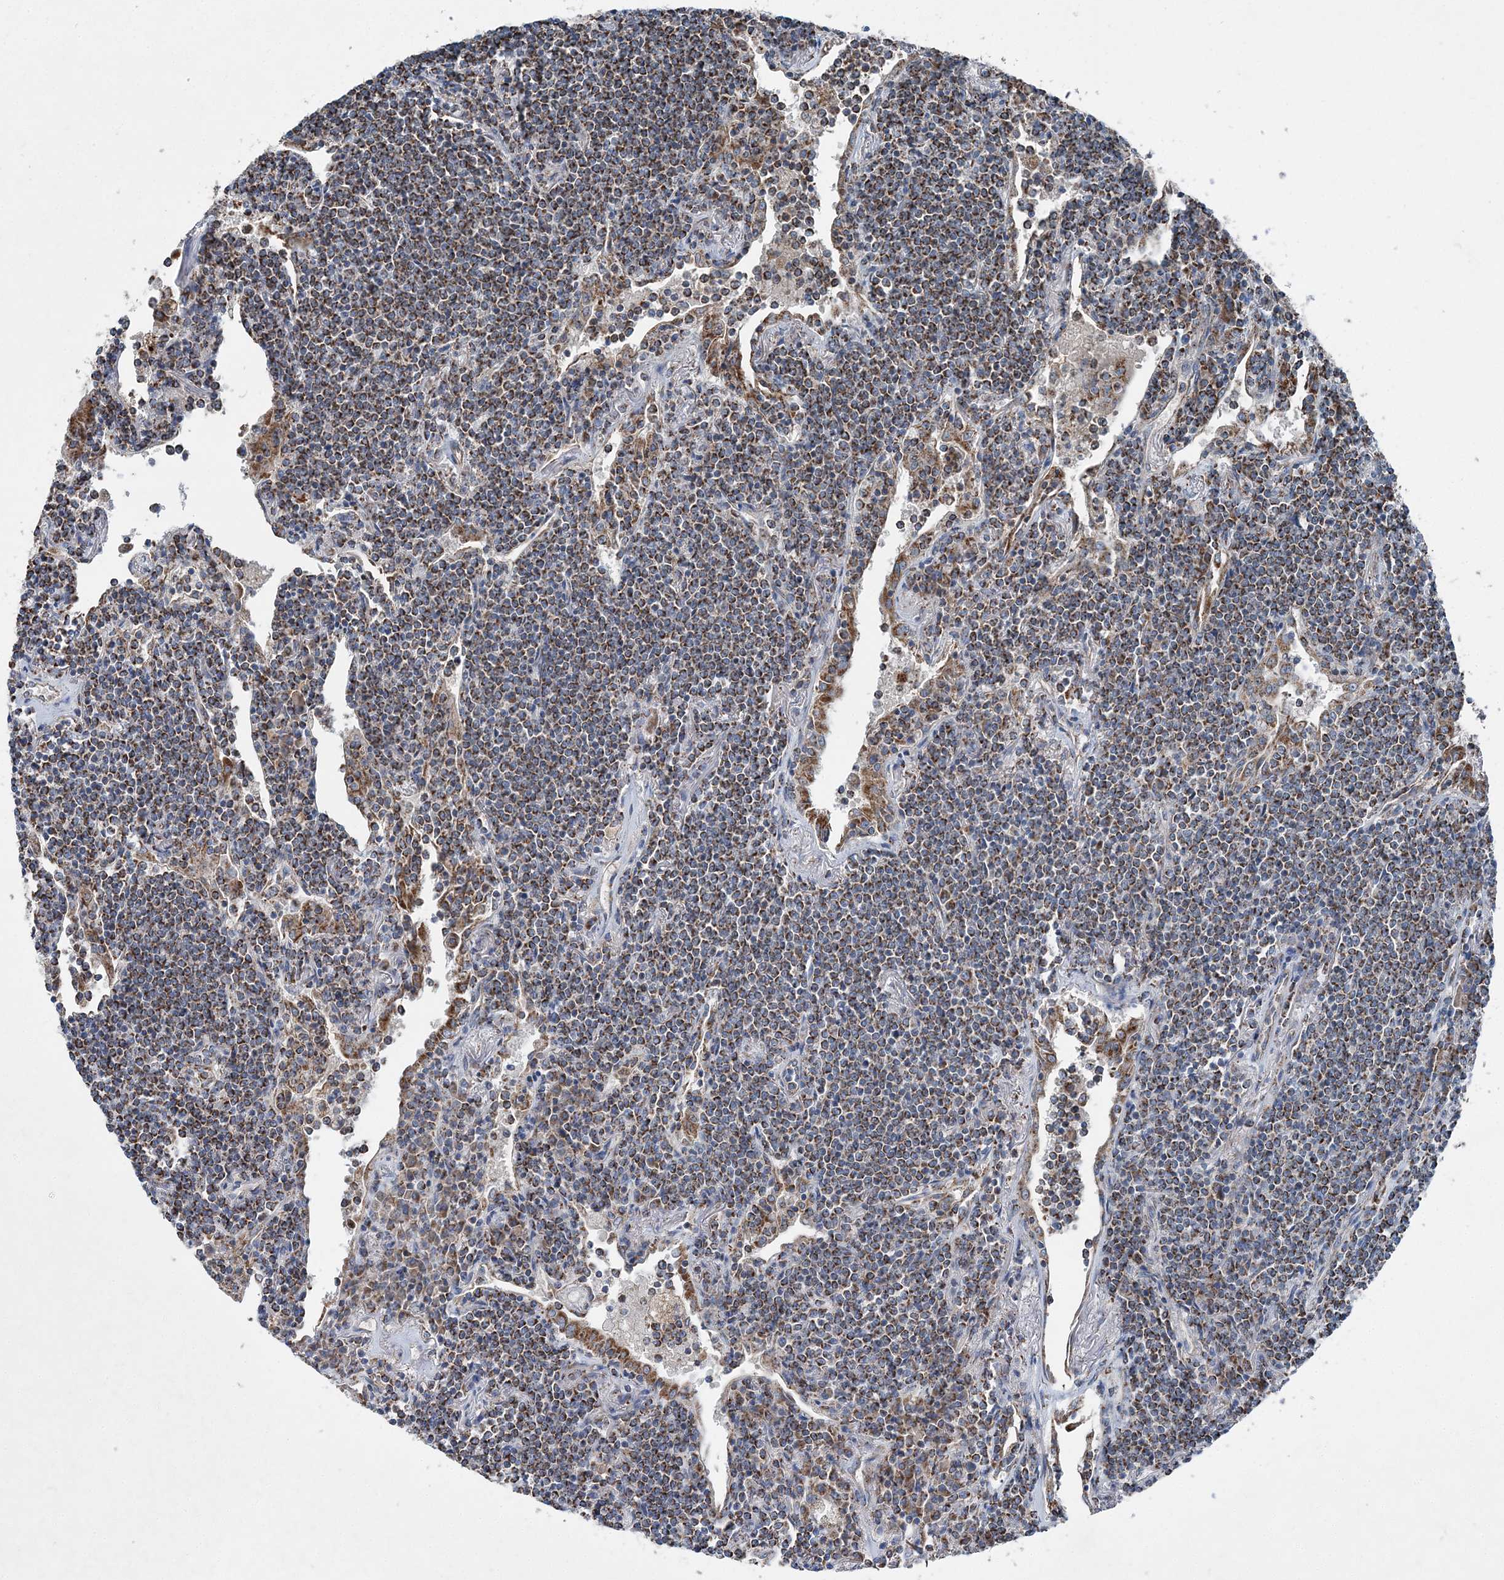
{"staining": {"intensity": "moderate", "quantity": ">75%", "location": "cytoplasmic/membranous"}, "tissue": "lymphoma", "cell_type": "Tumor cells", "image_type": "cancer", "snomed": [{"axis": "morphology", "description": "Malignant lymphoma, non-Hodgkin's type, Low grade"}, {"axis": "topography", "description": "Lung"}], "caption": "A brown stain labels moderate cytoplasmic/membranous expression of a protein in human lymphoma tumor cells. The staining is performed using DAB brown chromogen to label protein expression. The nuclei are counter-stained blue using hematoxylin.", "gene": "SPAG16", "patient": {"sex": "female", "age": 71}}